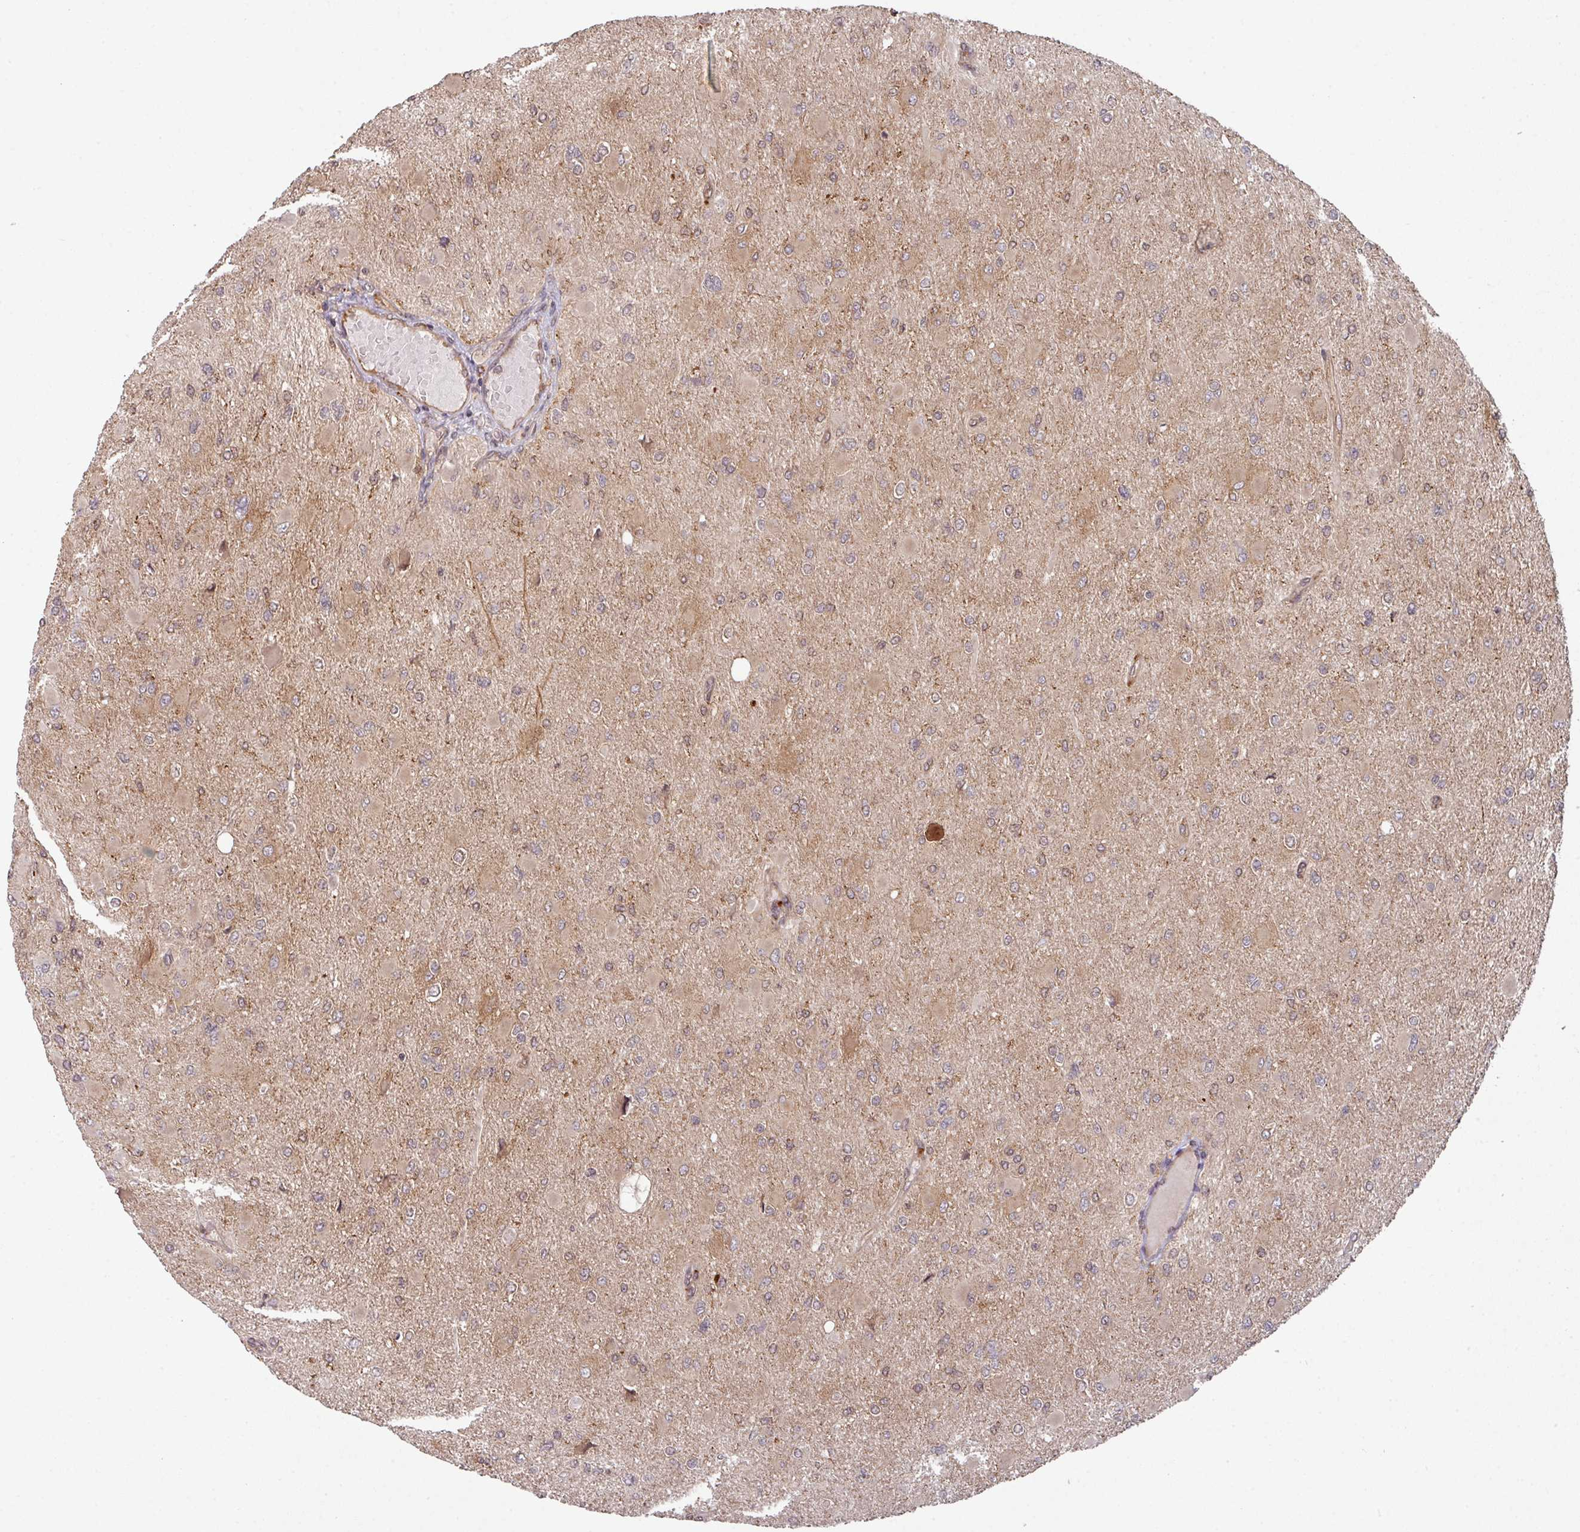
{"staining": {"intensity": "weak", "quantity": ">75%", "location": "cytoplasmic/membranous"}, "tissue": "glioma", "cell_type": "Tumor cells", "image_type": "cancer", "snomed": [{"axis": "morphology", "description": "Glioma, malignant, High grade"}, {"axis": "topography", "description": "Cerebral cortex"}], "caption": "An immunohistochemistry photomicrograph of tumor tissue is shown. Protein staining in brown labels weak cytoplasmic/membranous positivity in malignant glioma (high-grade) within tumor cells.", "gene": "CYFIP2", "patient": {"sex": "female", "age": 36}}